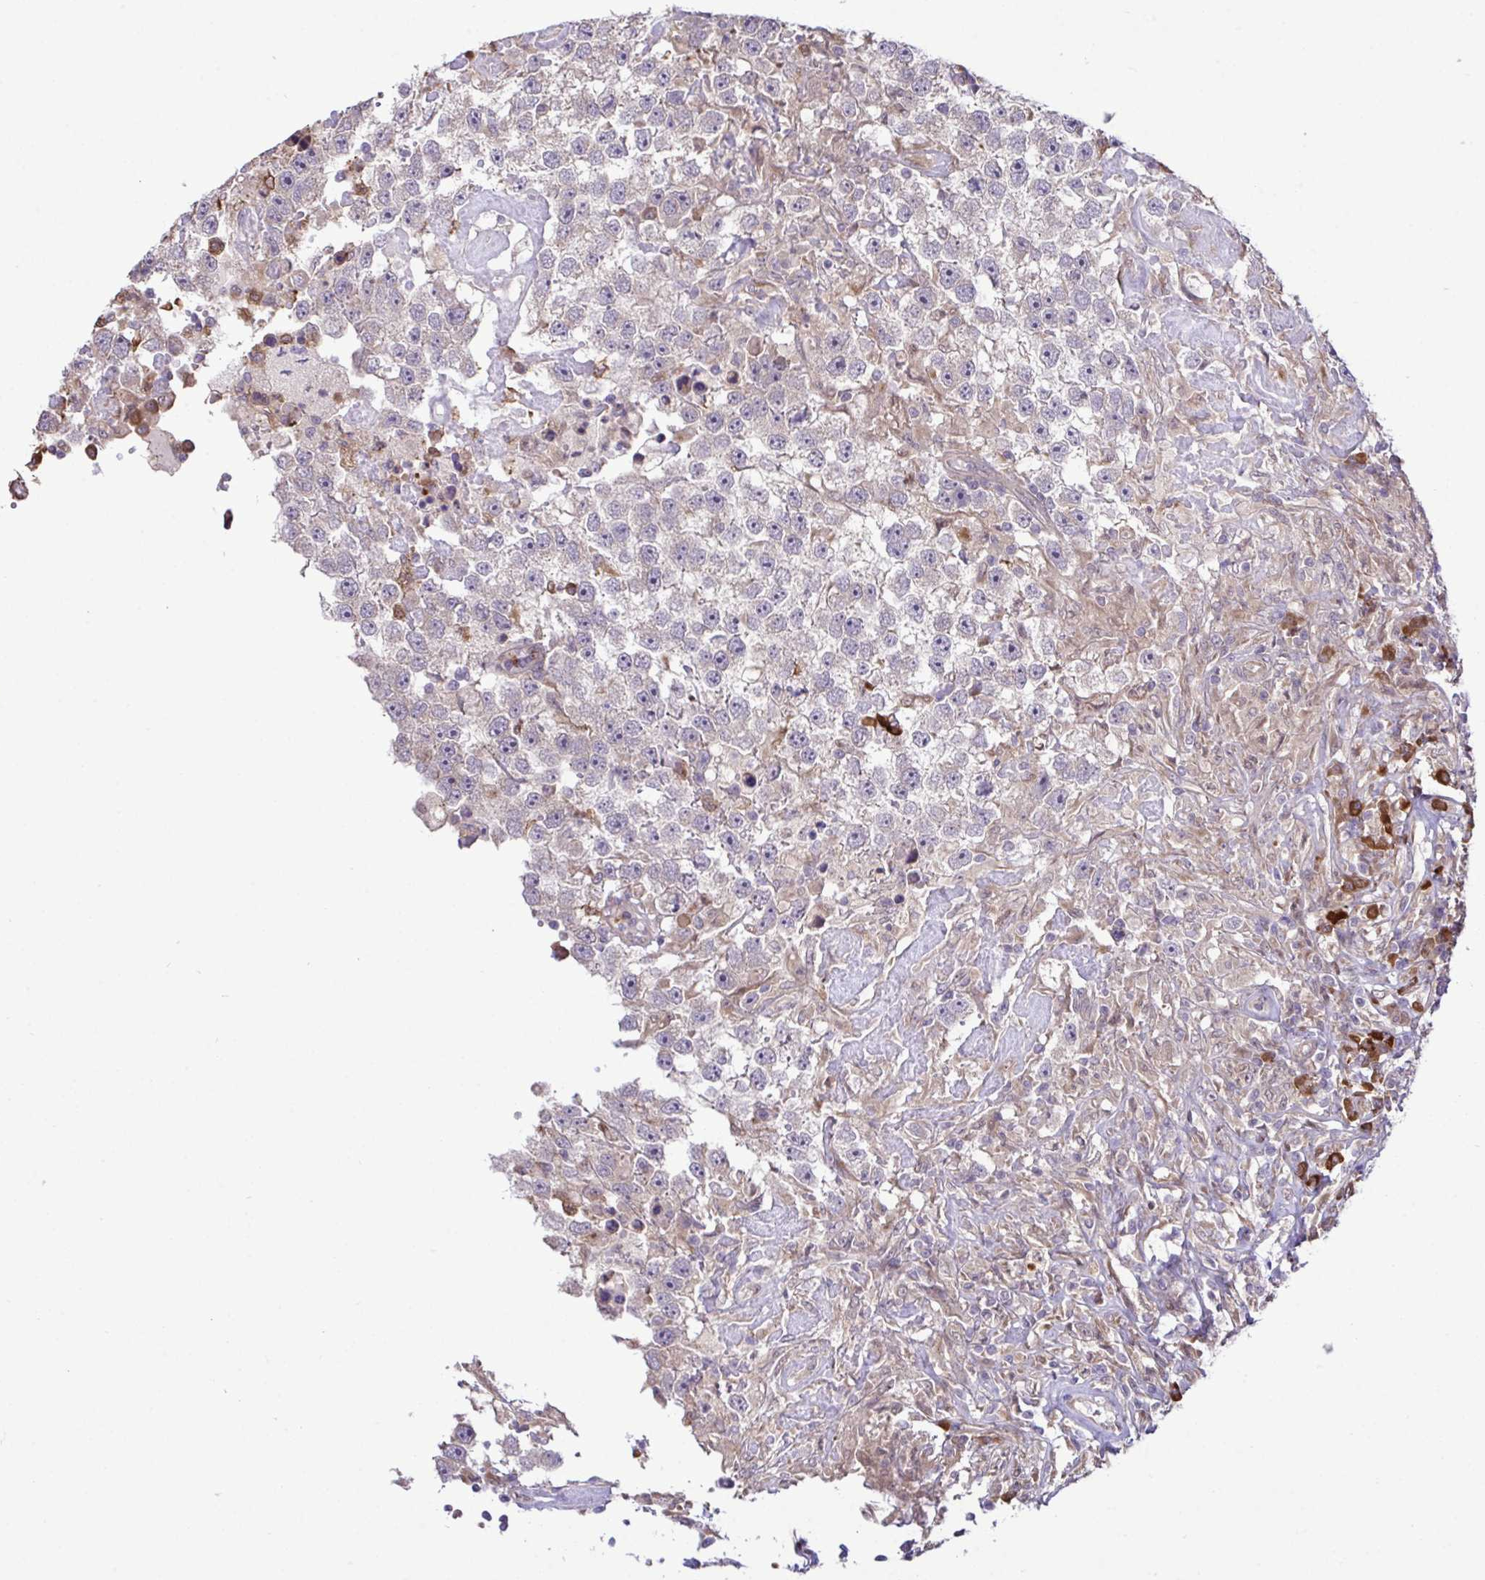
{"staining": {"intensity": "negative", "quantity": "none", "location": "none"}, "tissue": "testis cancer", "cell_type": "Tumor cells", "image_type": "cancer", "snomed": [{"axis": "morphology", "description": "Carcinoma, Embryonal, NOS"}, {"axis": "topography", "description": "Testis"}], "caption": "Testis cancer (embryonal carcinoma) was stained to show a protein in brown. There is no significant staining in tumor cells.", "gene": "CMPK1", "patient": {"sex": "male", "age": 83}}